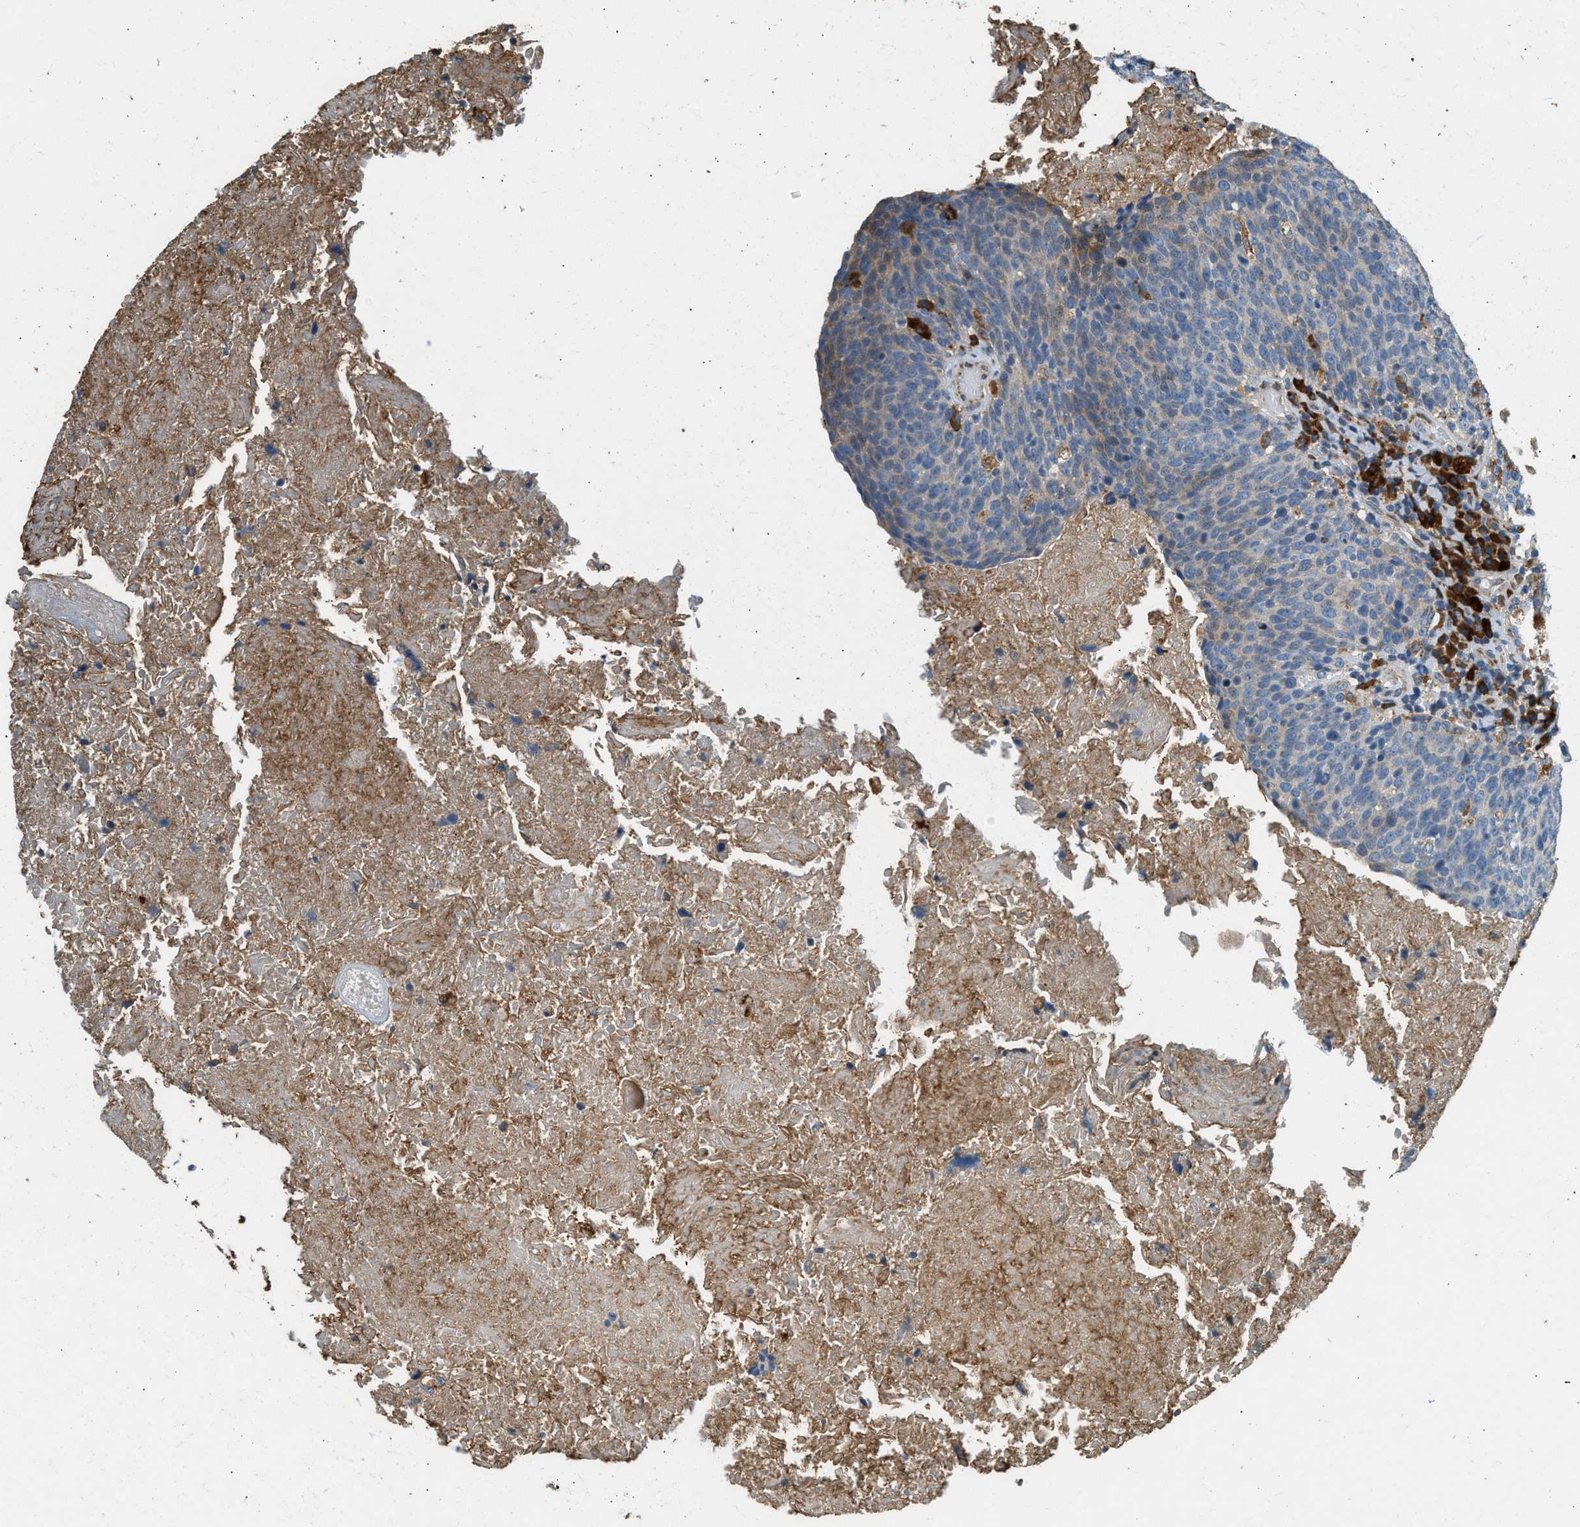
{"staining": {"intensity": "weak", "quantity": "<25%", "location": "cytoplasmic/membranous"}, "tissue": "head and neck cancer", "cell_type": "Tumor cells", "image_type": "cancer", "snomed": [{"axis": "morphology", "description": "Squamous cell carcinoma, NOS"}, {"axis": "morphology", "description": "Squamous cell carcinoma, metastatic, NOS"}, {"axis": "topography", "description": "Lymph node"}, {"axis": "topography", "description": "Head-Neck"}], "caption": "Photomicrograph shows no protein positivity in tumor cells of head and neck squamous cell carcinoma tissue.", "gene": "CTSB", "patient": {"sex": "male", "age": 62}}